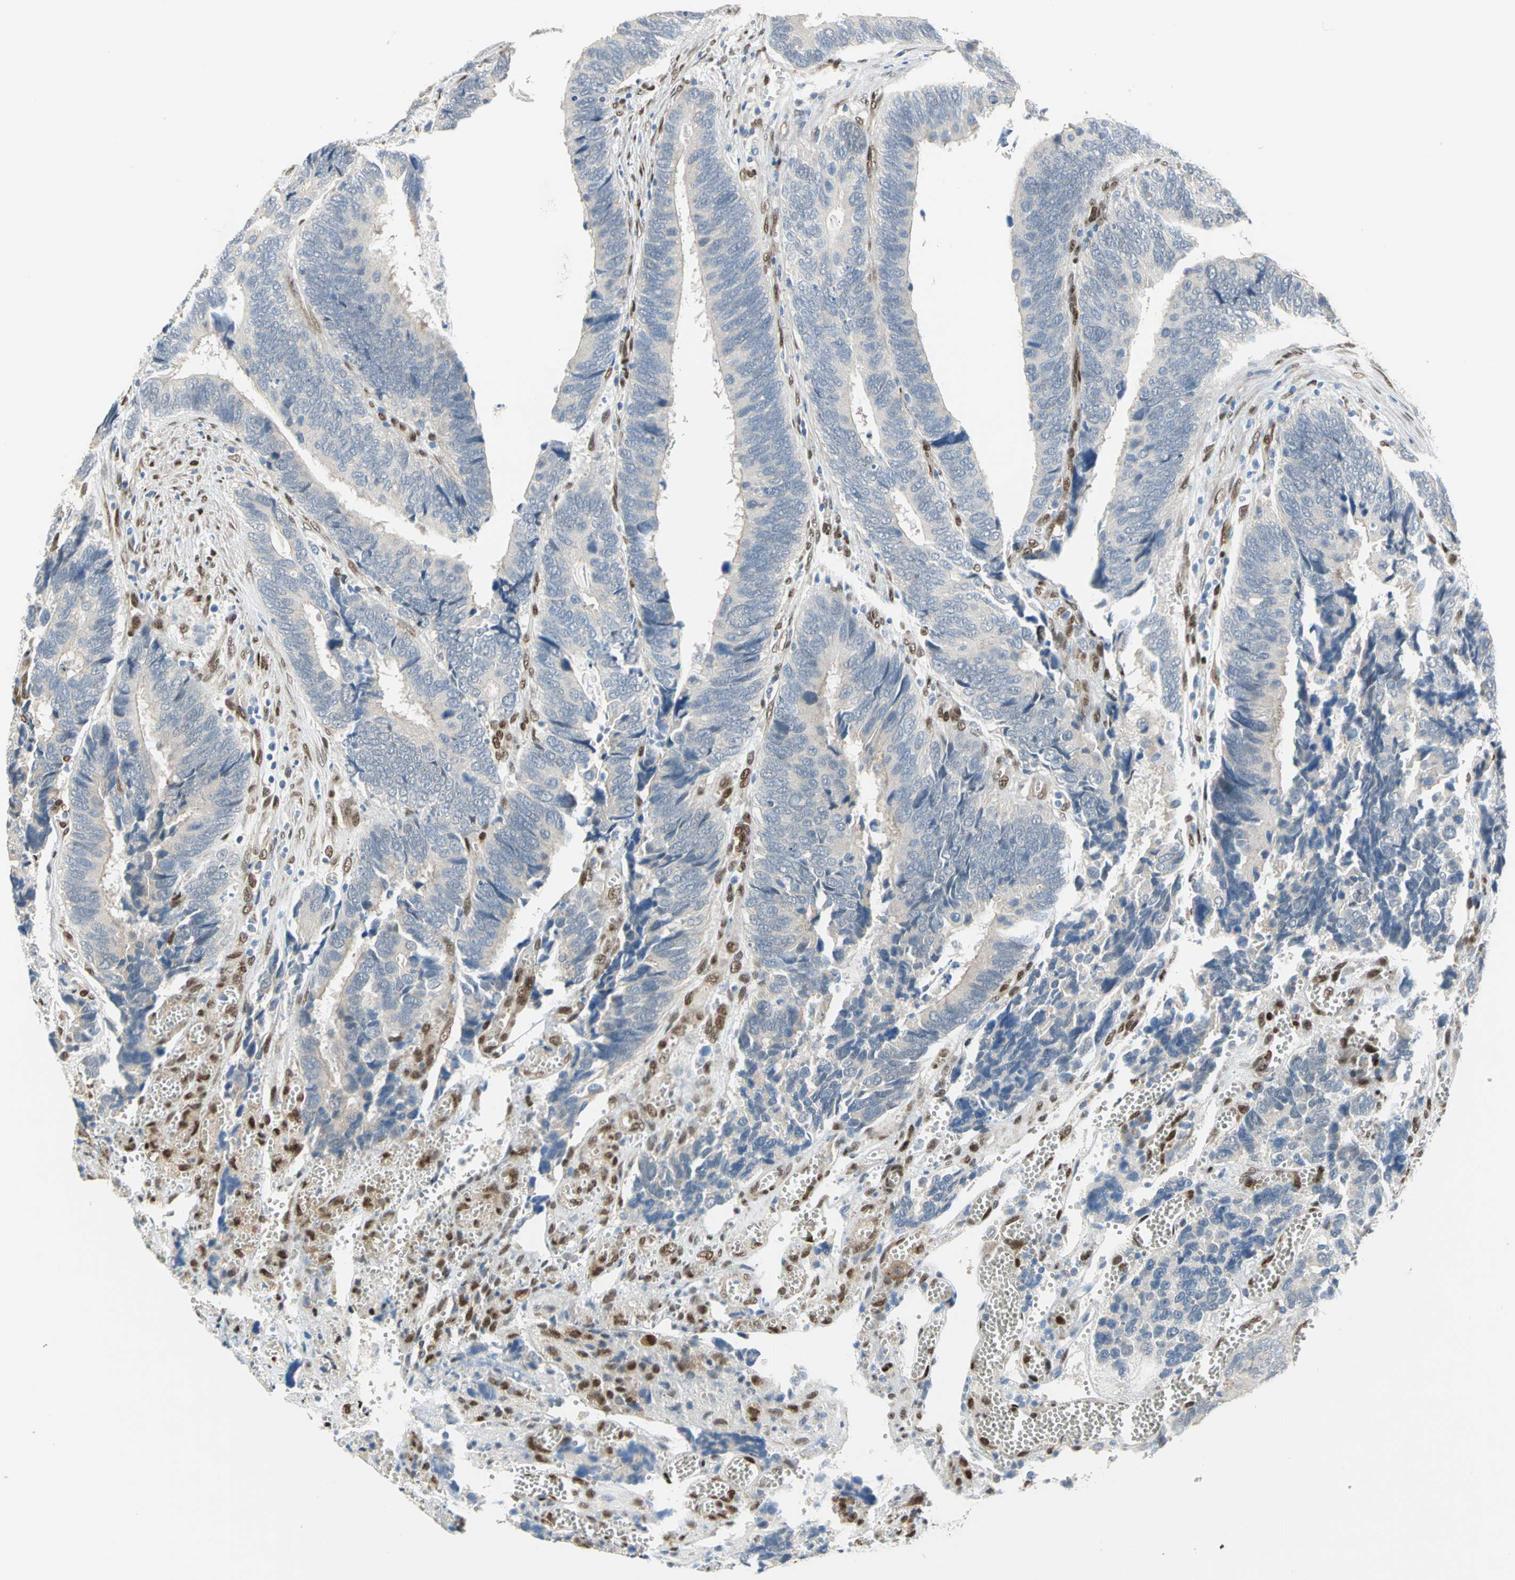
{"staining": {"intensity": "weak", "quantity": "<25%", "location": "cytoplasmic/membranous"}, "tissue": "colorectal cancer", "cell_type": "Tumor cells", "image_type": "cancer", "snomed": [{"axis": "morphology", "description": "Adenocarcinoma, NOS"}, {"axis": "topography", "description": "Colon"}], "caption": "Colorectal cancer (adenocarcinoma) stained for a protein using immunohistochemistry (IHC) shows no expression tumor cells.", "gene": "RBFOX2", "patient": {"sex": "male", "age": 72}}